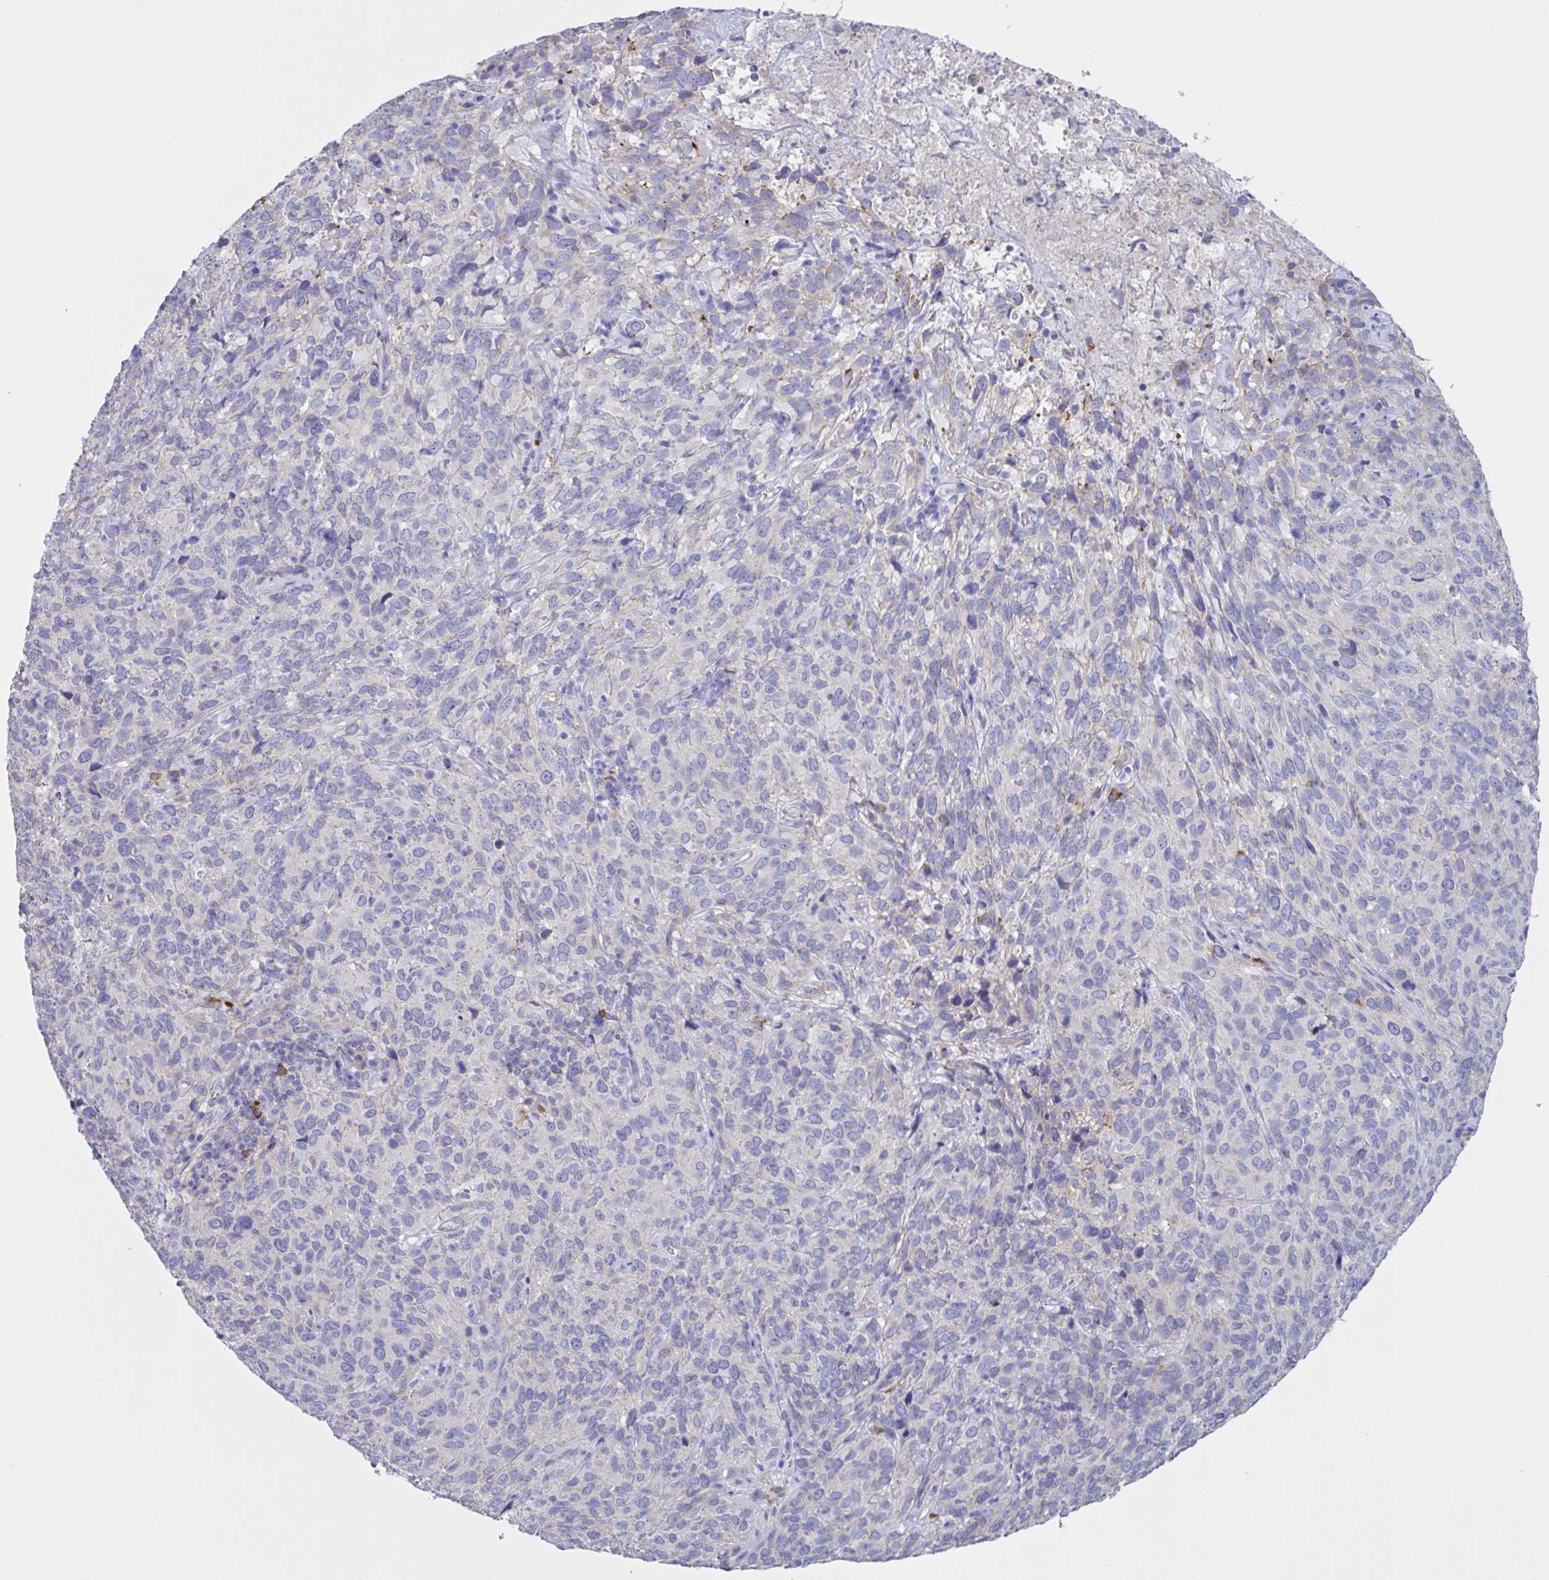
{"staining": {"intensity": "negative", "quantity": "none", "location": "none"}, "tissue": "cervical cancer", "cell_type": "Tumor cells", "image_type": "cancer", "snomed": [{"axis": "morphology", "description": "Squamous cell carcinoma, NOS"}, {"axis": "topography", "description": "Cervix"}], "caption": "The IHC histopathology image has no significant positivity in tumor cells of cervical squamous cell carcinoma tissue.", "gene": "SLC66A1", "patient": {"sex": "female", "age": 51}}